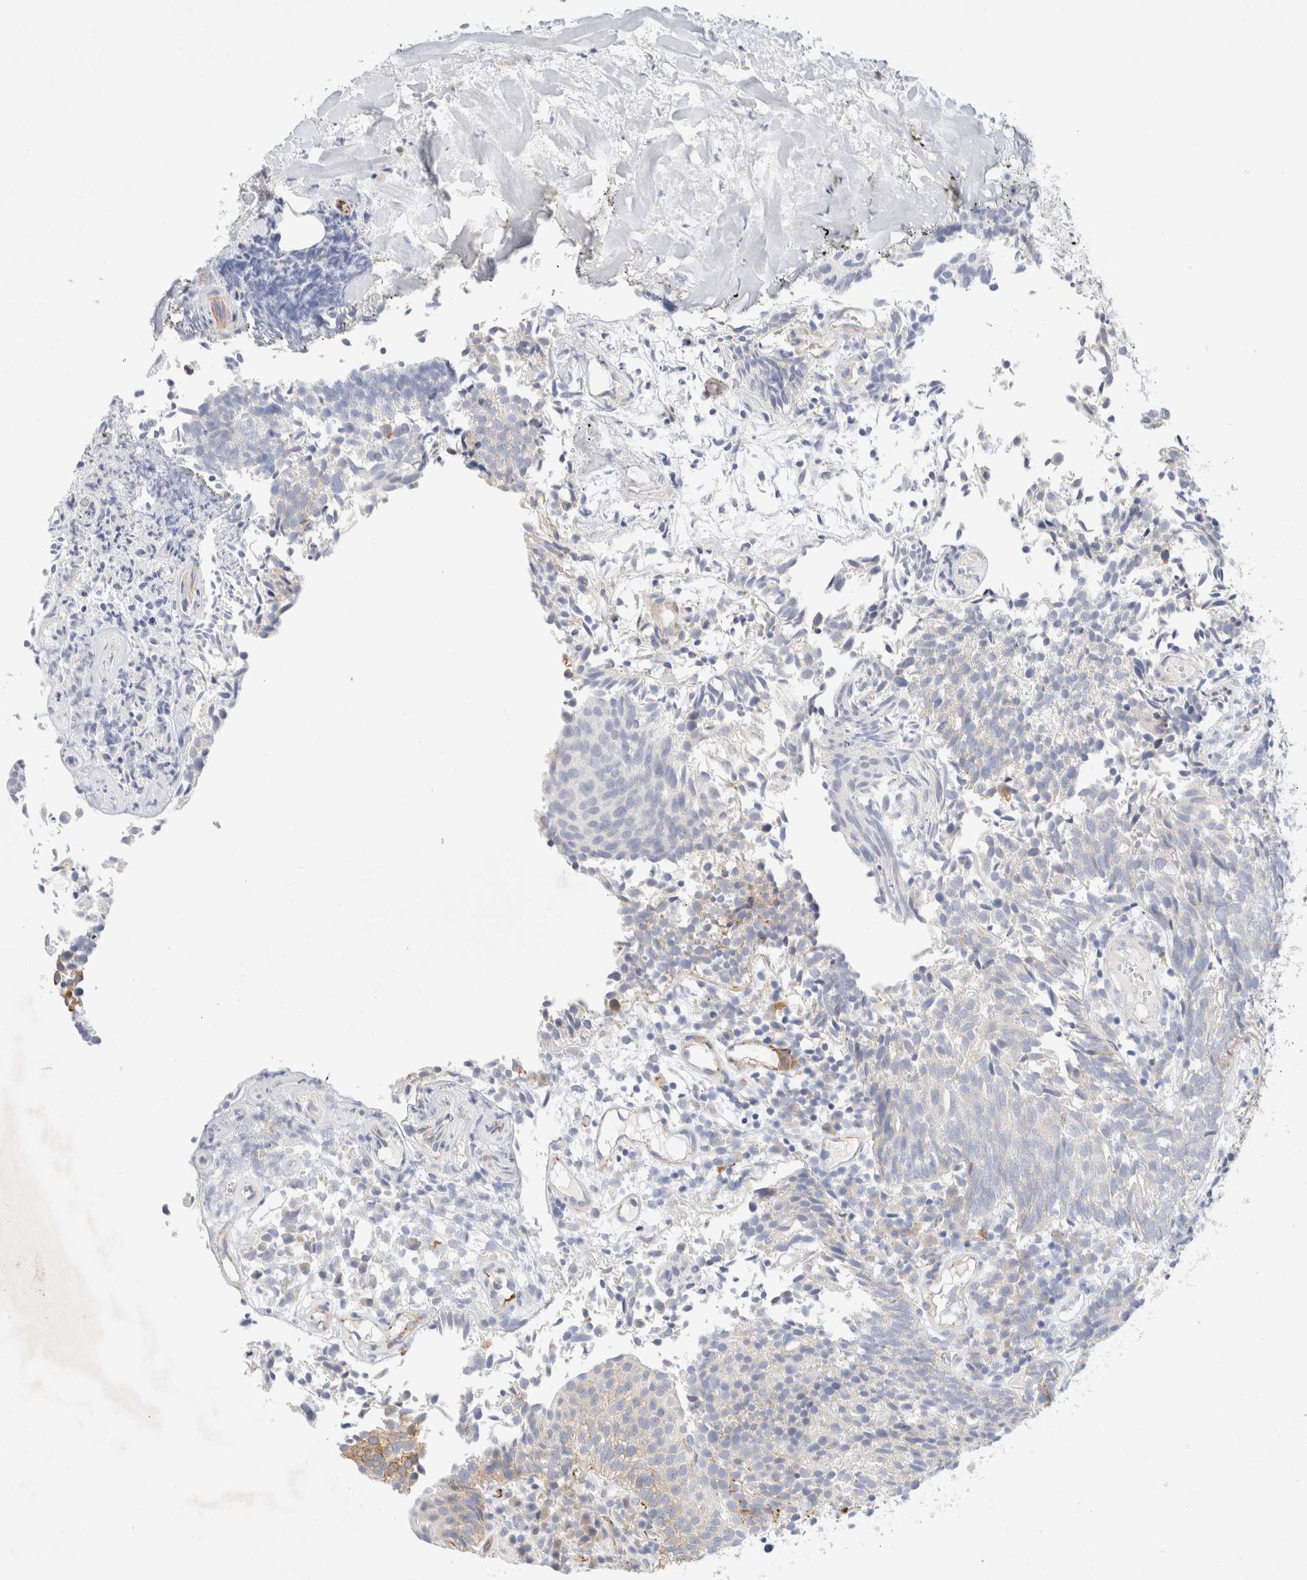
{"staining": {"intensity": "weak", "quantity": "<25%", "location": "cytoplasmic/membranous"}, "tissue": "urothelial cancer", "cell_type": "Tumor cells", "image_type": "cancer", "snomed": [{"axis": "morphology", "description": "Urothelial carcinoma, Low grade"}, {"axis": "topography", "description": "Urinary bladder"}], "caption": "Urothelial cancer was stained to show a protein in brown. There is no significant positivity in tumor cells. (Brightfield microscopy of DAB (3,3'-diaminobenzidine) IHC at high magnification).", "gene": "SLC25A48", "patient": {"sex": "male", "age": 86}}